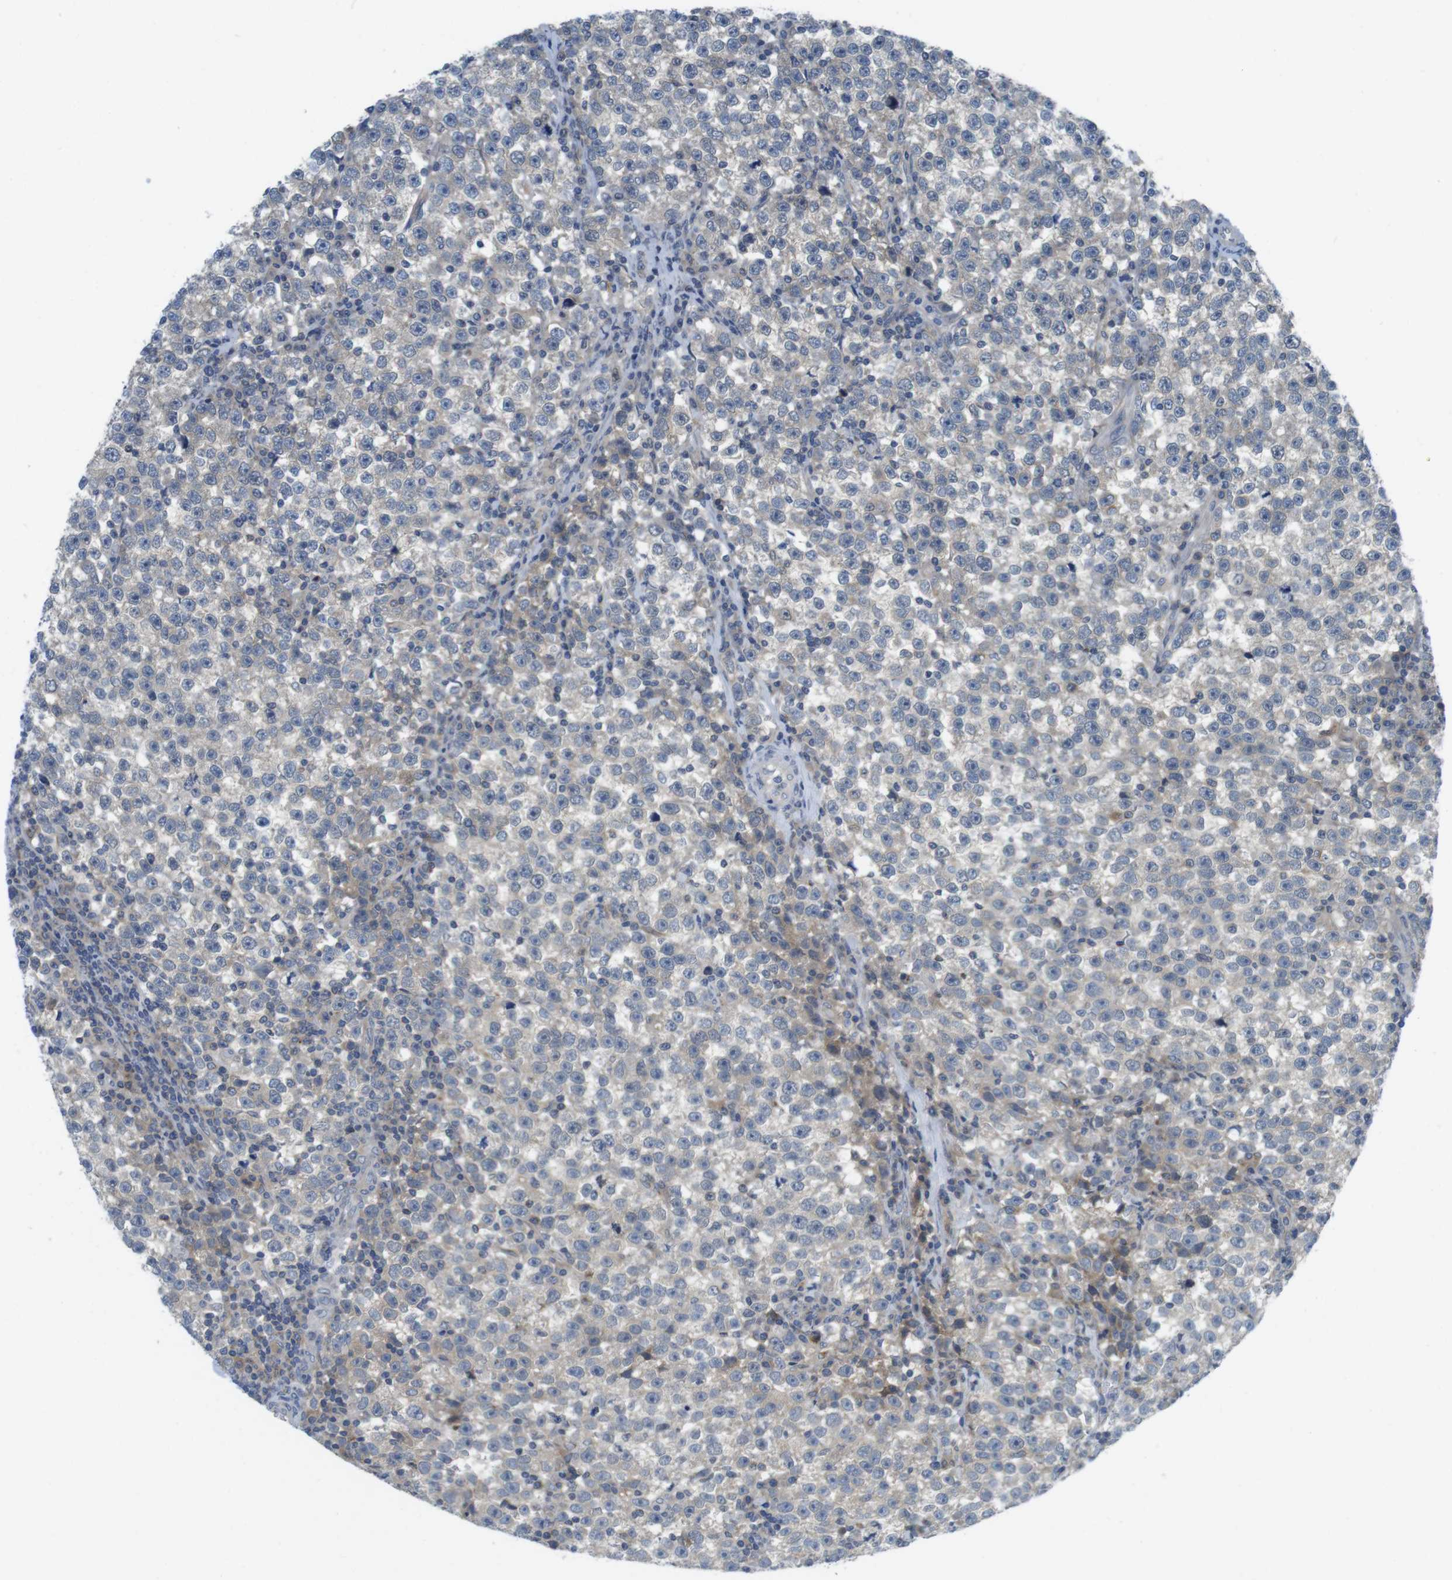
{"staining": {"intensity": "weak", "quantity": "<25%", "location": "cytoplasmic/membranous"}, "tissue": "testis cancer", "cell_type": "Tumor cells", "image_type": "cancer", "snomed": [{"axis": "morphology", "description": "Seminoma, NOS"}, {"axis": "topography", "description": "Testis"}], "caption": "Immunohistochemistry photomicrograph of testis seminoma stained for a protein (brown), which displays no staining in tumor cells.", "gene": "CASP2", "patient": {"sex": "male", "age": 43}}